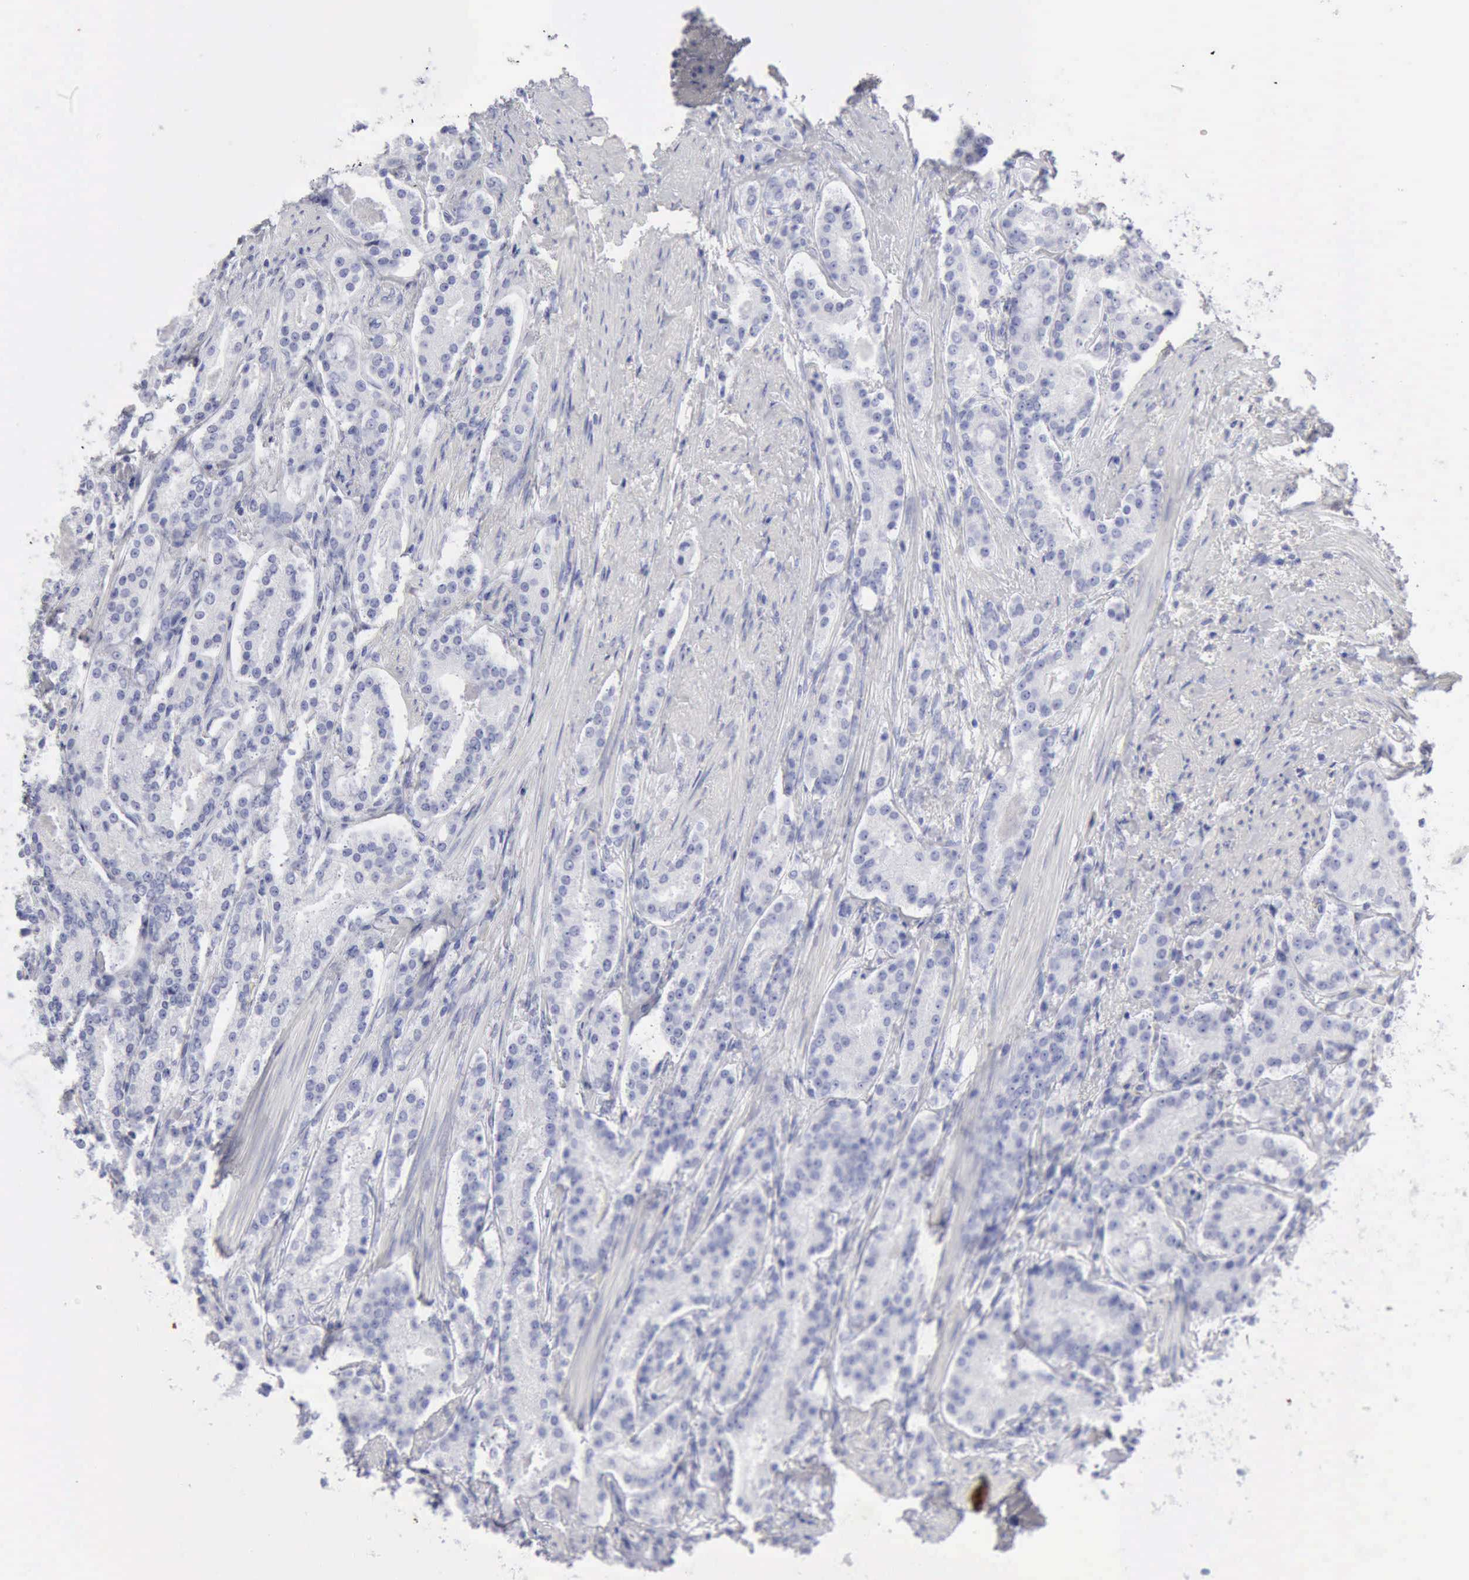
{"staining": {"intensity": "negative", "quantity": "none", "location": "none"}, "tissue": "prostate cancer", "cell_type": "Tumor cells", "image_type": "cancer", "snomed": [{"axis": "morphology", "description": "Adenocarcinoma, Medium grade"}, {"axis": "topography", "description": "Prostate"}], "caption": "This is a micrograph of immunohistochemistry staining of prostate adenocarcinoma (medium-grade), which shows no staining in tumor cells.", "gene": "KRT10", "patient": {"sex": "male", "age": 72}}